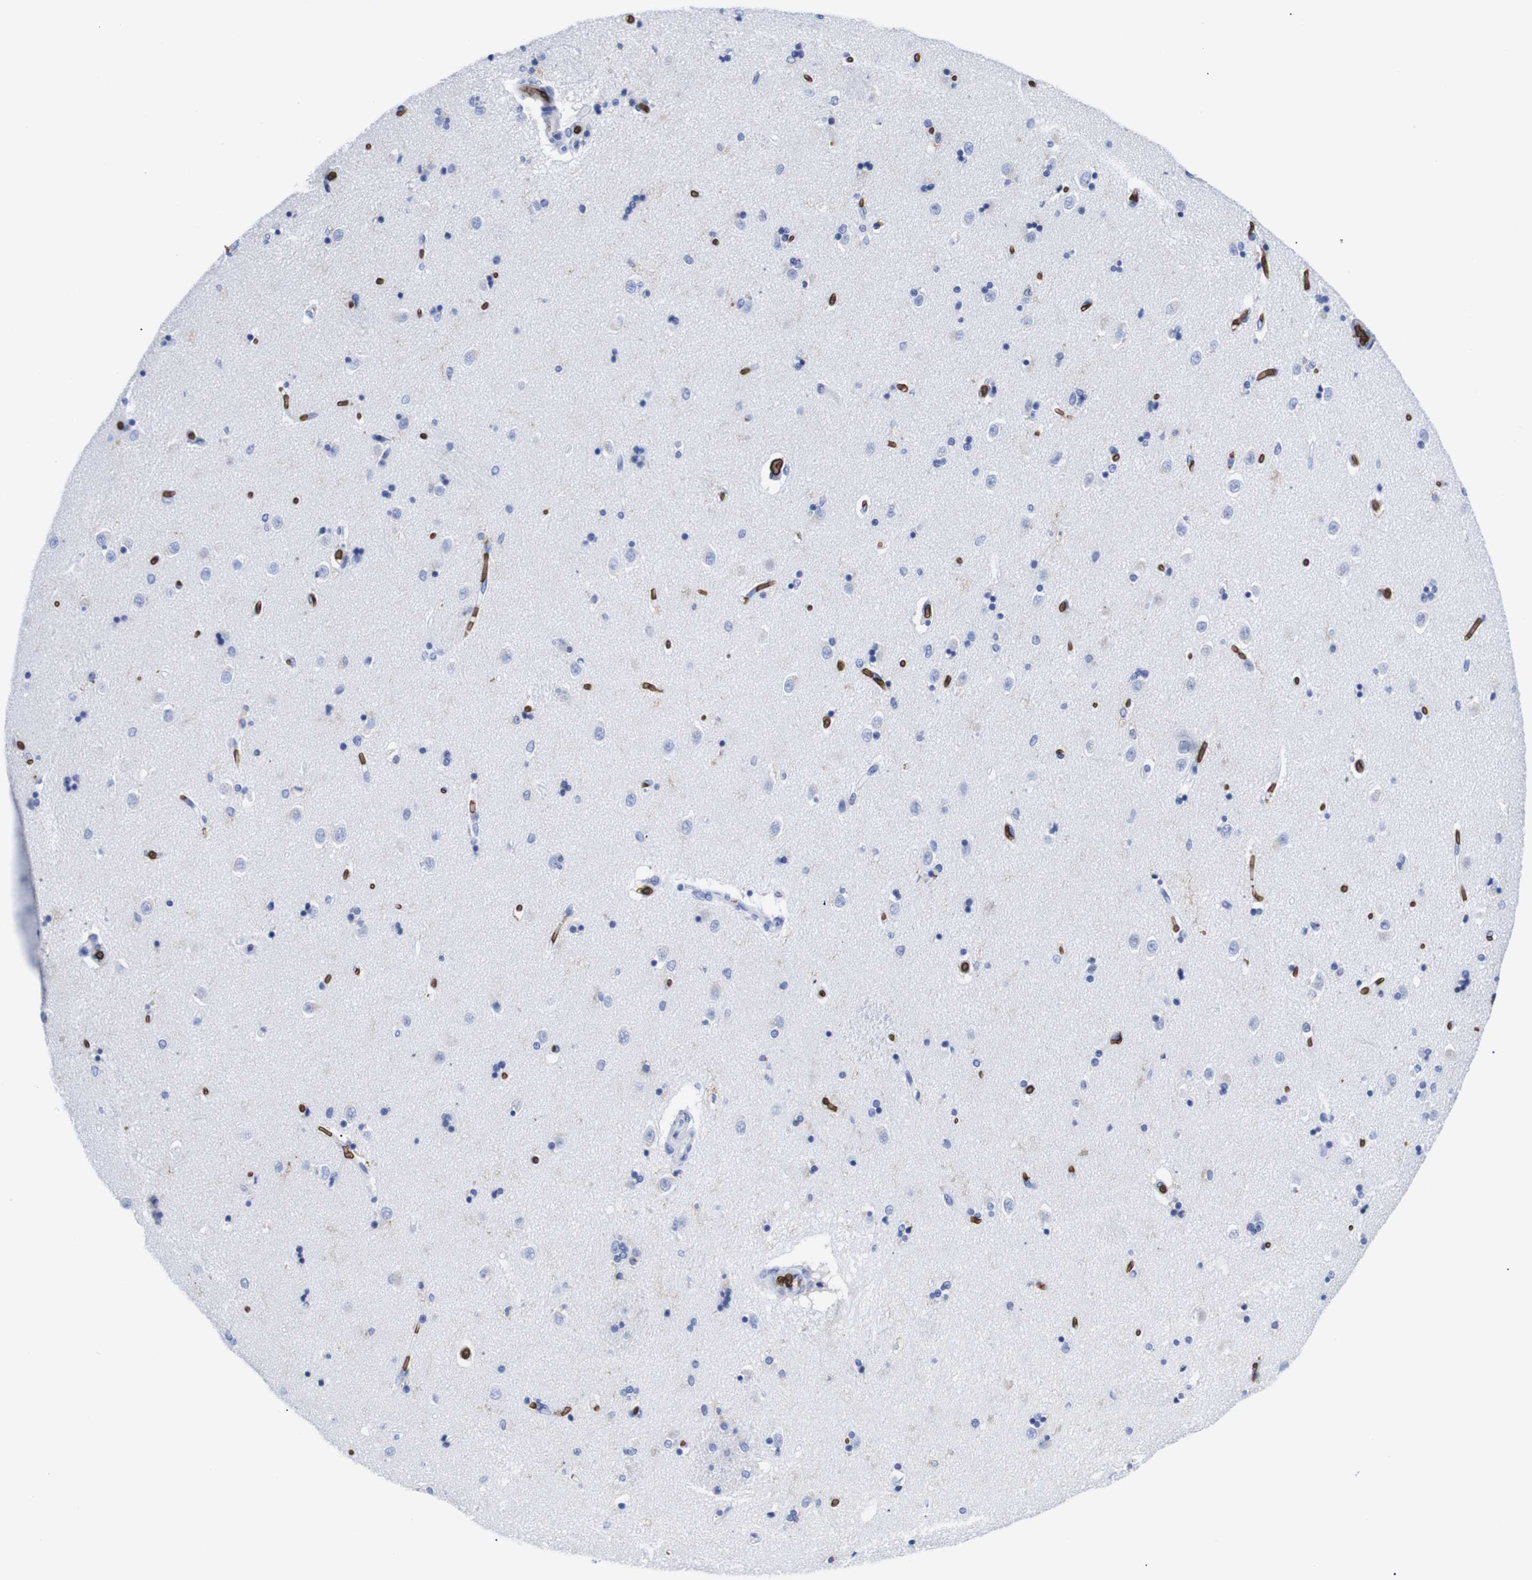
{"staining": {"intensity": "negative", "quantity": "none", "location": "none"}, "tissue": "caudate", "cell_type": "Glial cells", "image_type": "normal", "snomed": [{"axis": "morphology", "description": "Normal tissue, NOS"}, {"axis": "topography", "description": "Lateral ventricle wall"}], "caption": "This histopathology image is of unremarkable caudate stained with immunohistochemistry (IHC) to label a protein in brown with the nuclei are counter-stained blue. There is no expression in glial cells. Brightfield microscopy of IHC stained with DAB (3,3'-diaminobenzidine) (brown) and hematoxylin (blue), captured at high magnification.", "gene": "S1PR2", "patient": {"sex": "female", "age": 54}}